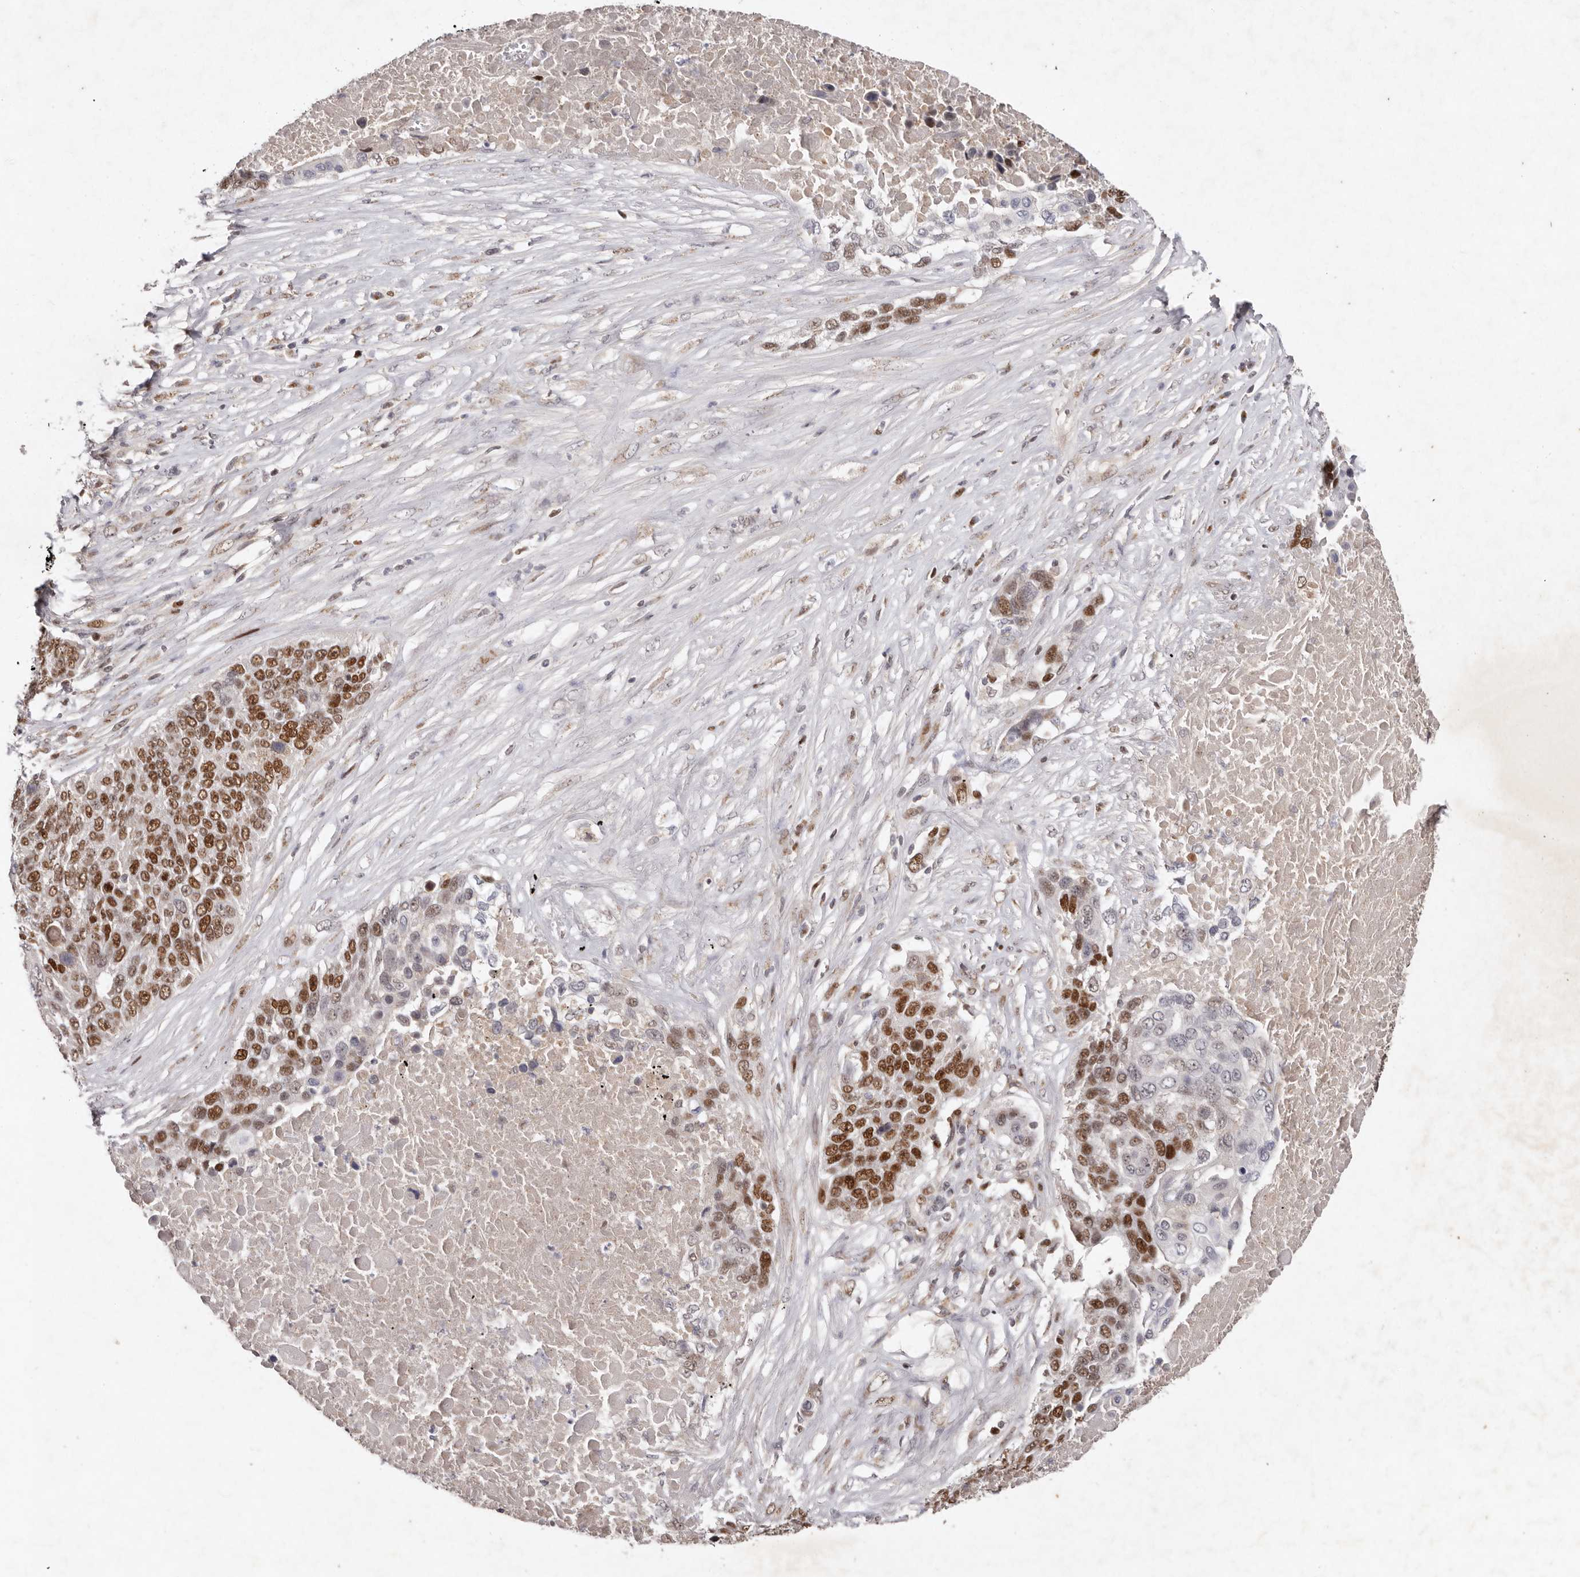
{"staining": {"intensity": "strong", "quantity": ">75%", "location": "nuclear"}, "tissue": "lung cancer", "cell_type": "Tumor cells", "image_type": "cancer", "snomed": [{"axis": "morphology", "description": "Squamous cell carcinoma, NOS"}, {"axis": "topography", "description": "Lung"}], "caption": "High-magnification brightfield microscopy of lung cancer (squamous cell carcinoma) stained with DAB (brown) and counterstained with hematoxylin (blue). tumor cells exhibit strong nuclear positivity is appreciated in about>75% of cells.", "gene": "KLF7", "patient": {"sex": "male", "age": 66}}